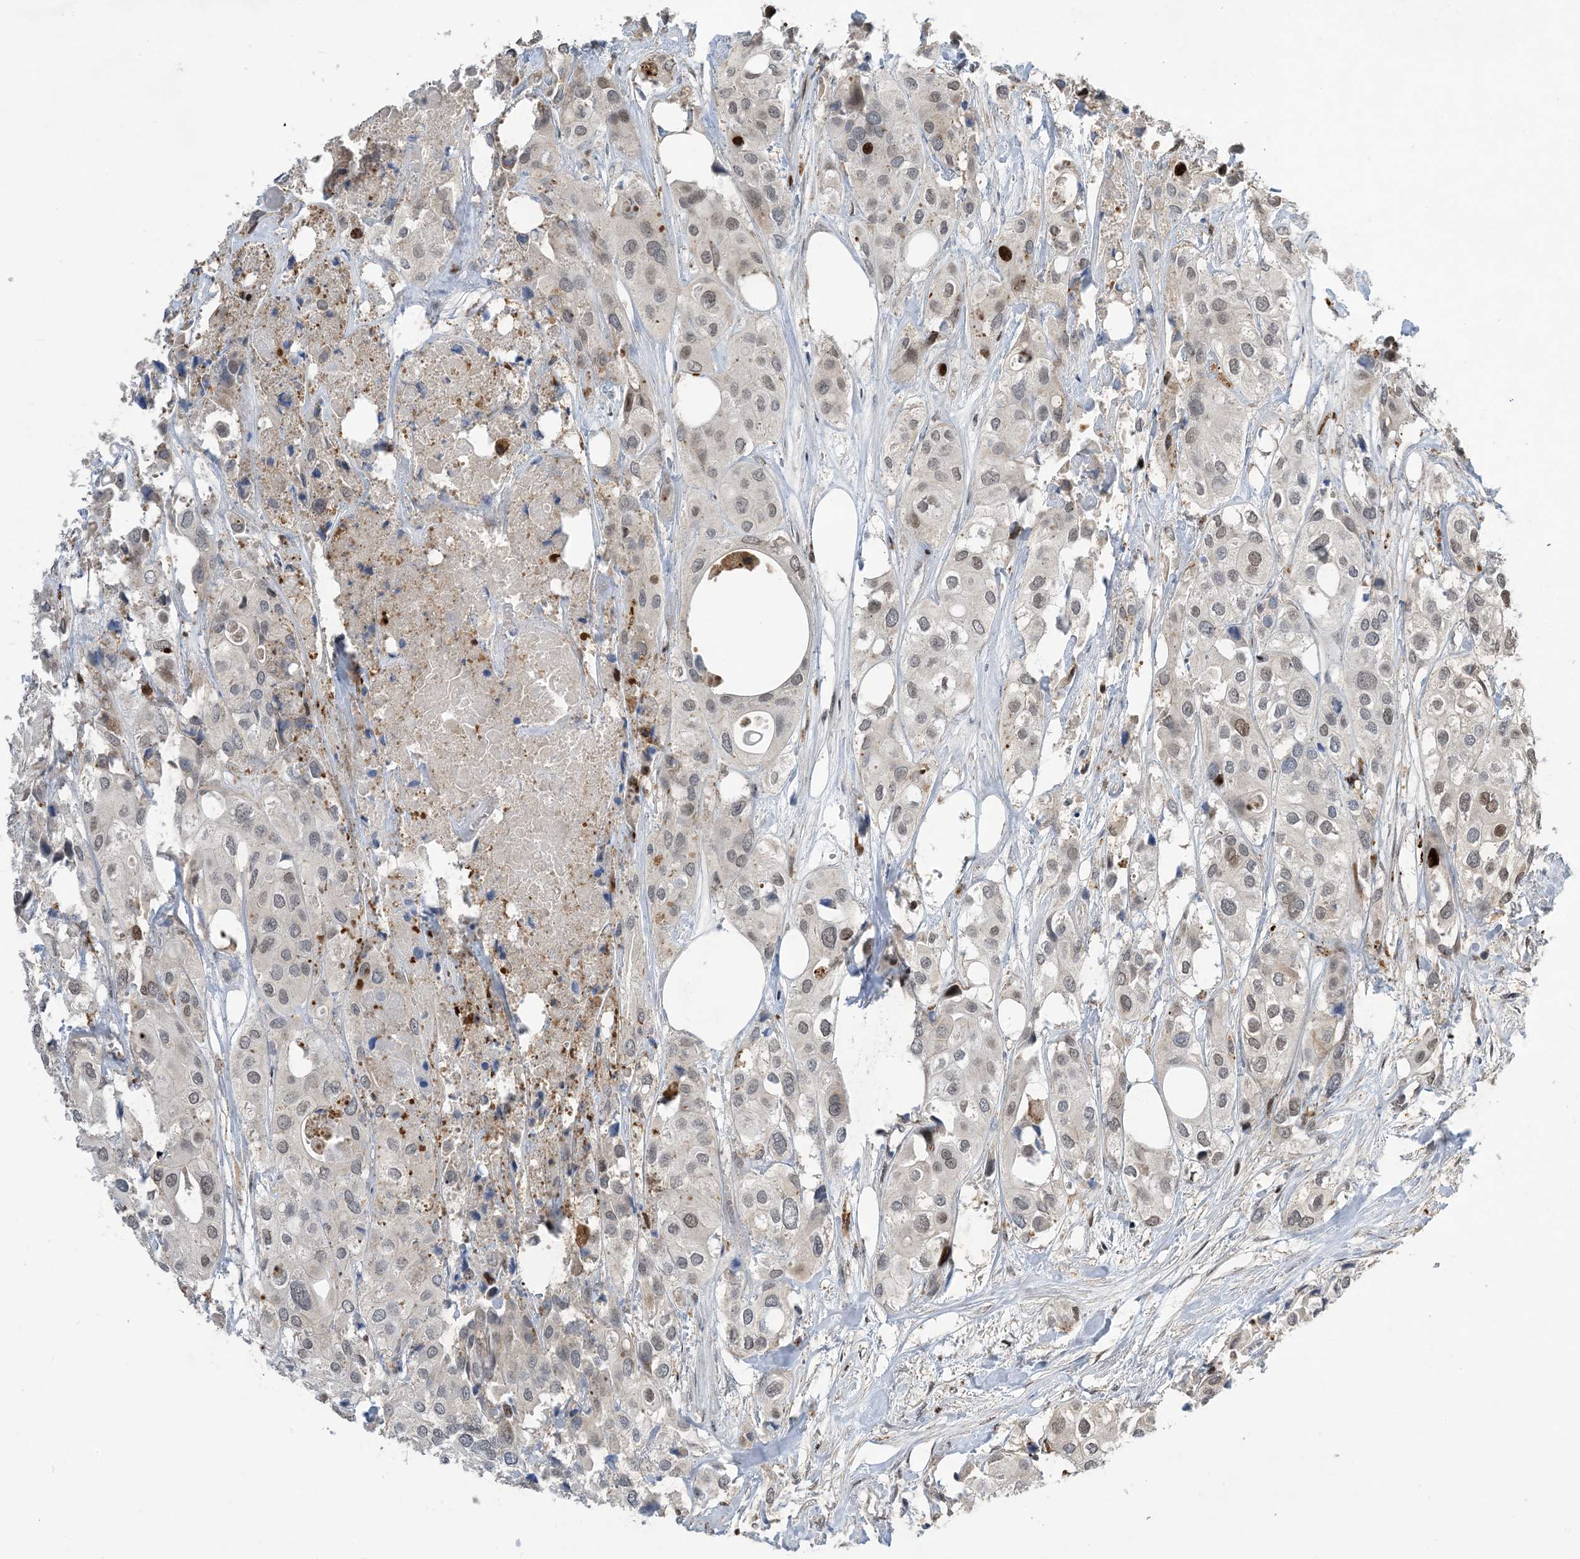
{"staining": {"intensity": "moderate", "quantity": "<25%", "location": "nuclear"}, "tissue": "urothelial cancer", "cell_type": "Tumor cells", "image_type": "cancer", "snomed": [{"axis": "morphology", "description": "Urothelial carcinoma, High grade"}, {"axis": "topography", "description": "Urinary bladder"}], "caption": "A histopathology image of urothelial cancer stained for a protein reveals moderate nuclear brown staining in tumor cells.", "gene": "SLC25A53", "patient": {"sex": "male", "age": 64}}